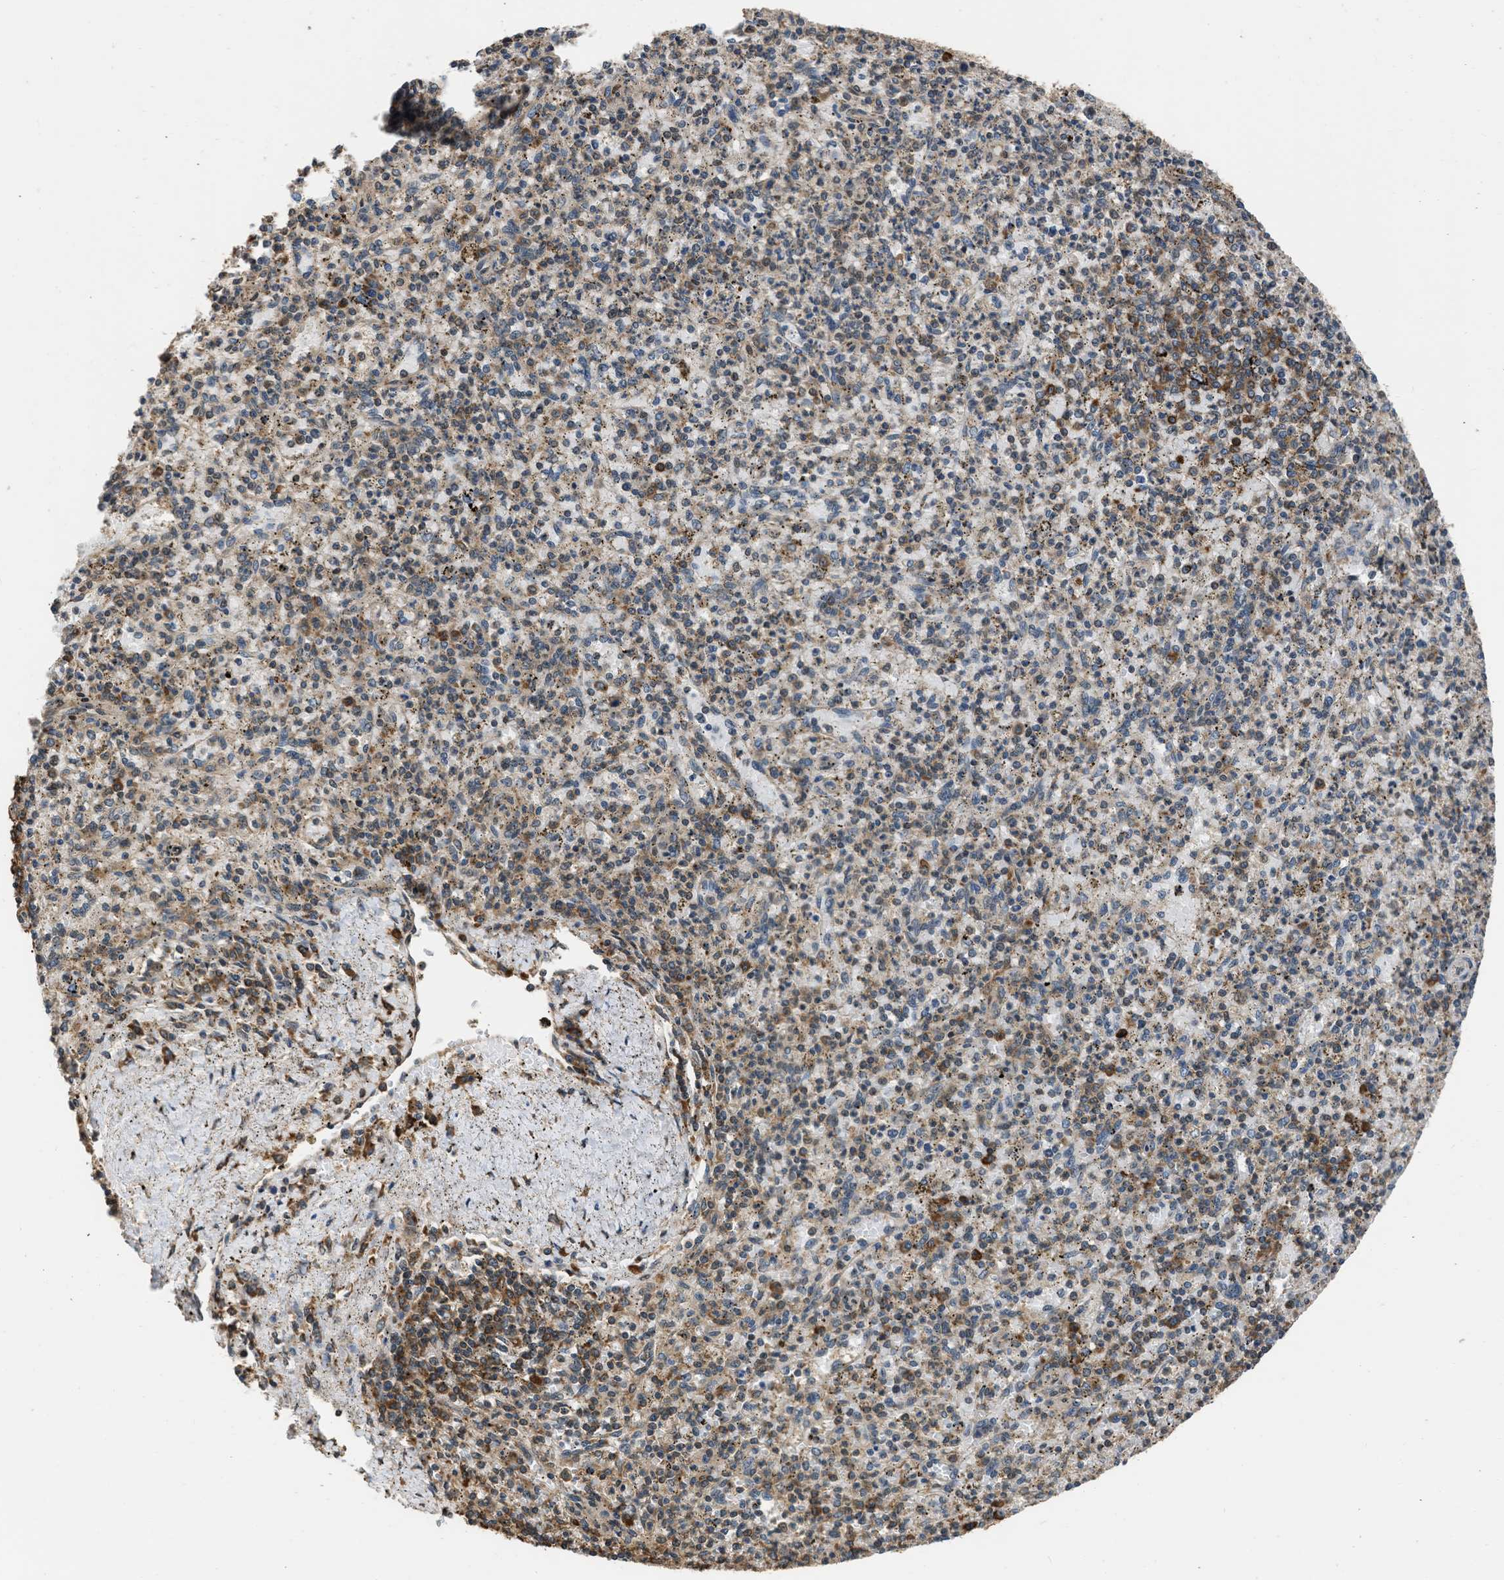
{"staining": {"intensity": "moderate", "quantity": ">75%", "location": "cytoplasmic/membranous"}, "tissue": "spleen", "cell_type": "Cells in red pulp", "image_type": "normal", "snomed": [{"axis": "morphology", "description": "Normal tissue, NOS"}, {"axis": "topography", "description": "Spleen"}], "caption": "Human spleen stained for a protein (brown) reveals moderate cytoplasmic/membranous positive positivity in about >75% of cells in red pulp.", "gene": "SLC36A4", "patient": {"sex": "male", "age": 72}}